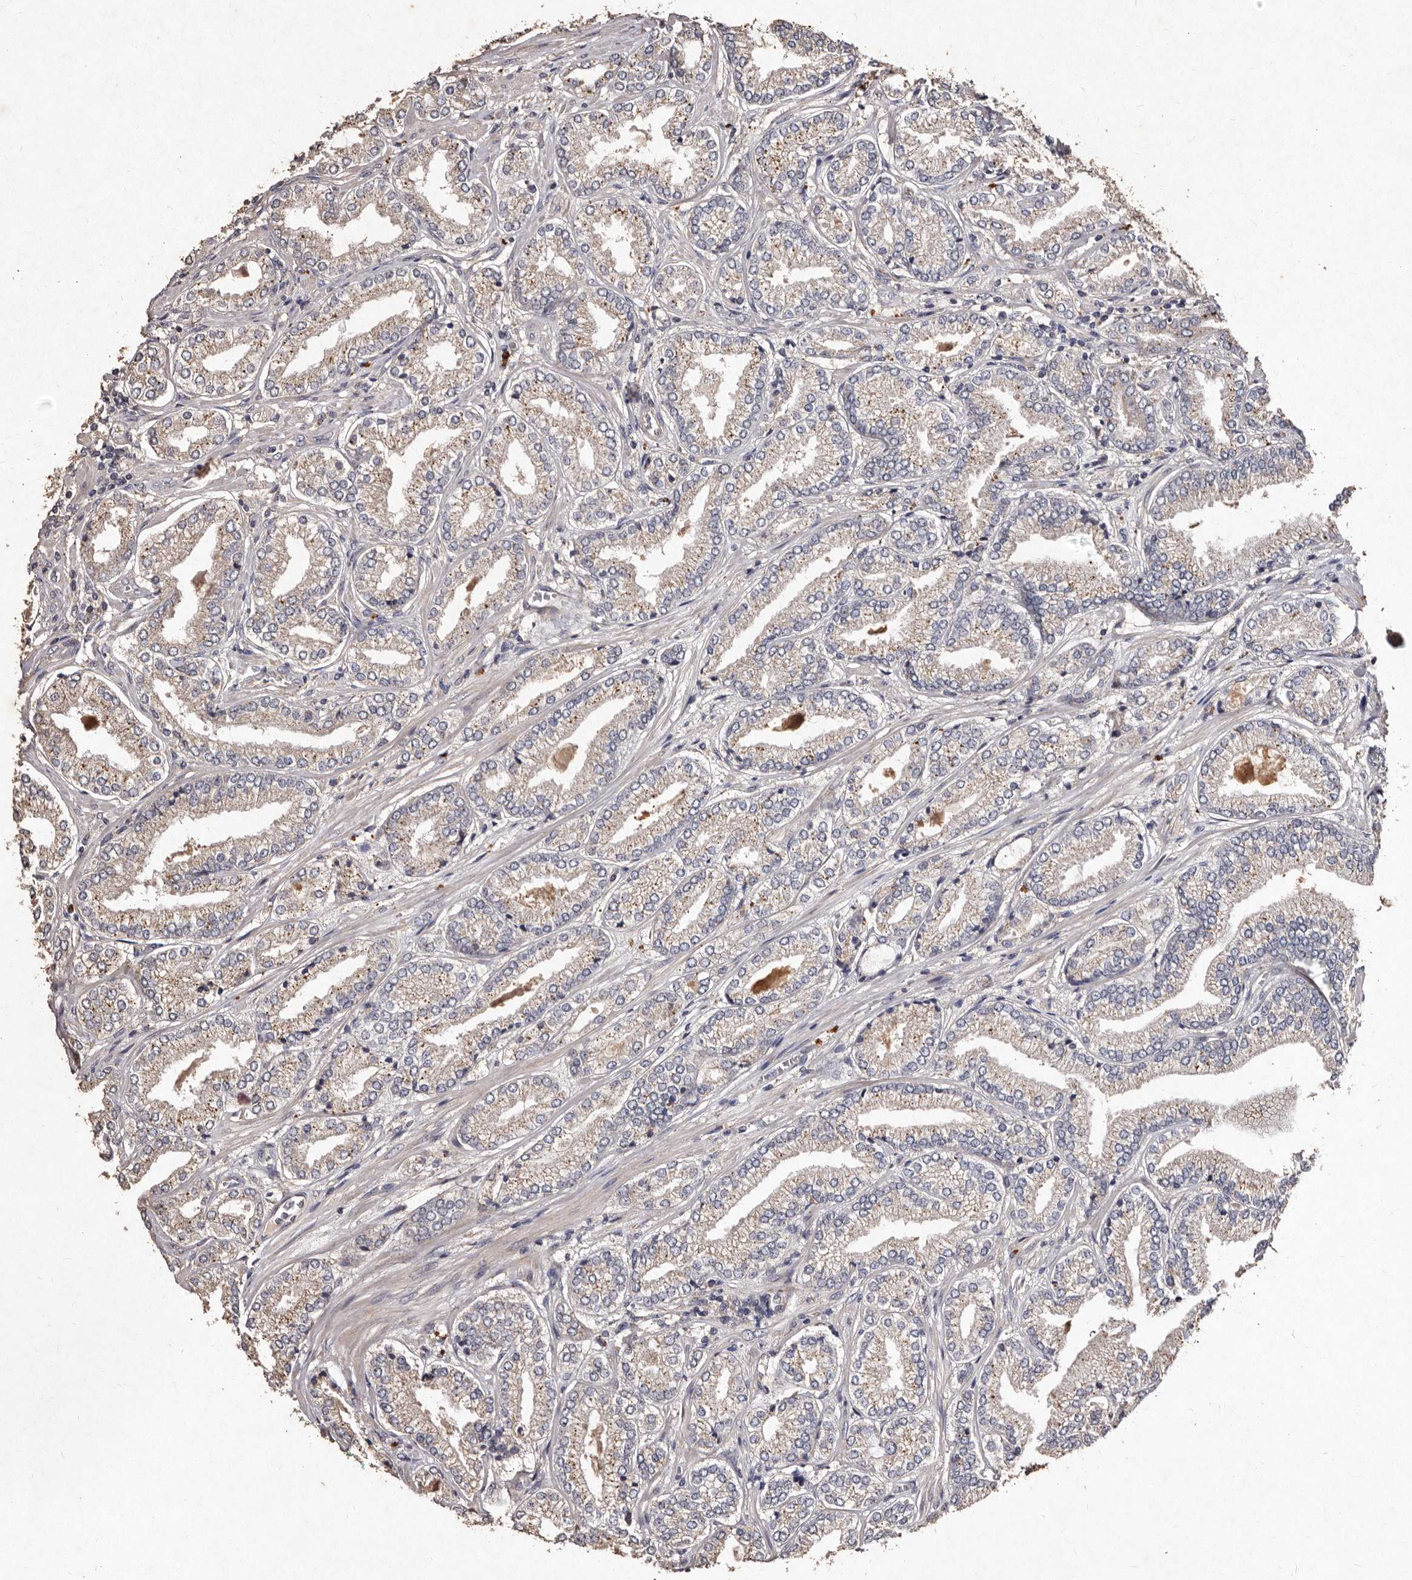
{"staining": {"intensity": "weak", "quantity": "<25%", "location": "cytoplasmic/membranous"}, "tissue": "prostate cancer", "cell_type": "Tumor cells", "image_type": "cancer", "snomed": [{"axis": "morphology", "description": "Adenocarcinoma, Low grade"}, {"axis": "topography", "description": "Prostate"}], "caption": "Tumor cells show no significant protein staining in prostate cancer (low-grade adenocarcinoma). The staining is performed using DAB brown chromogen with nuclei counter-stained in using hematoxylin.", "gene": "TFB1M", "patient": {"sex": "male", "age": 62}}